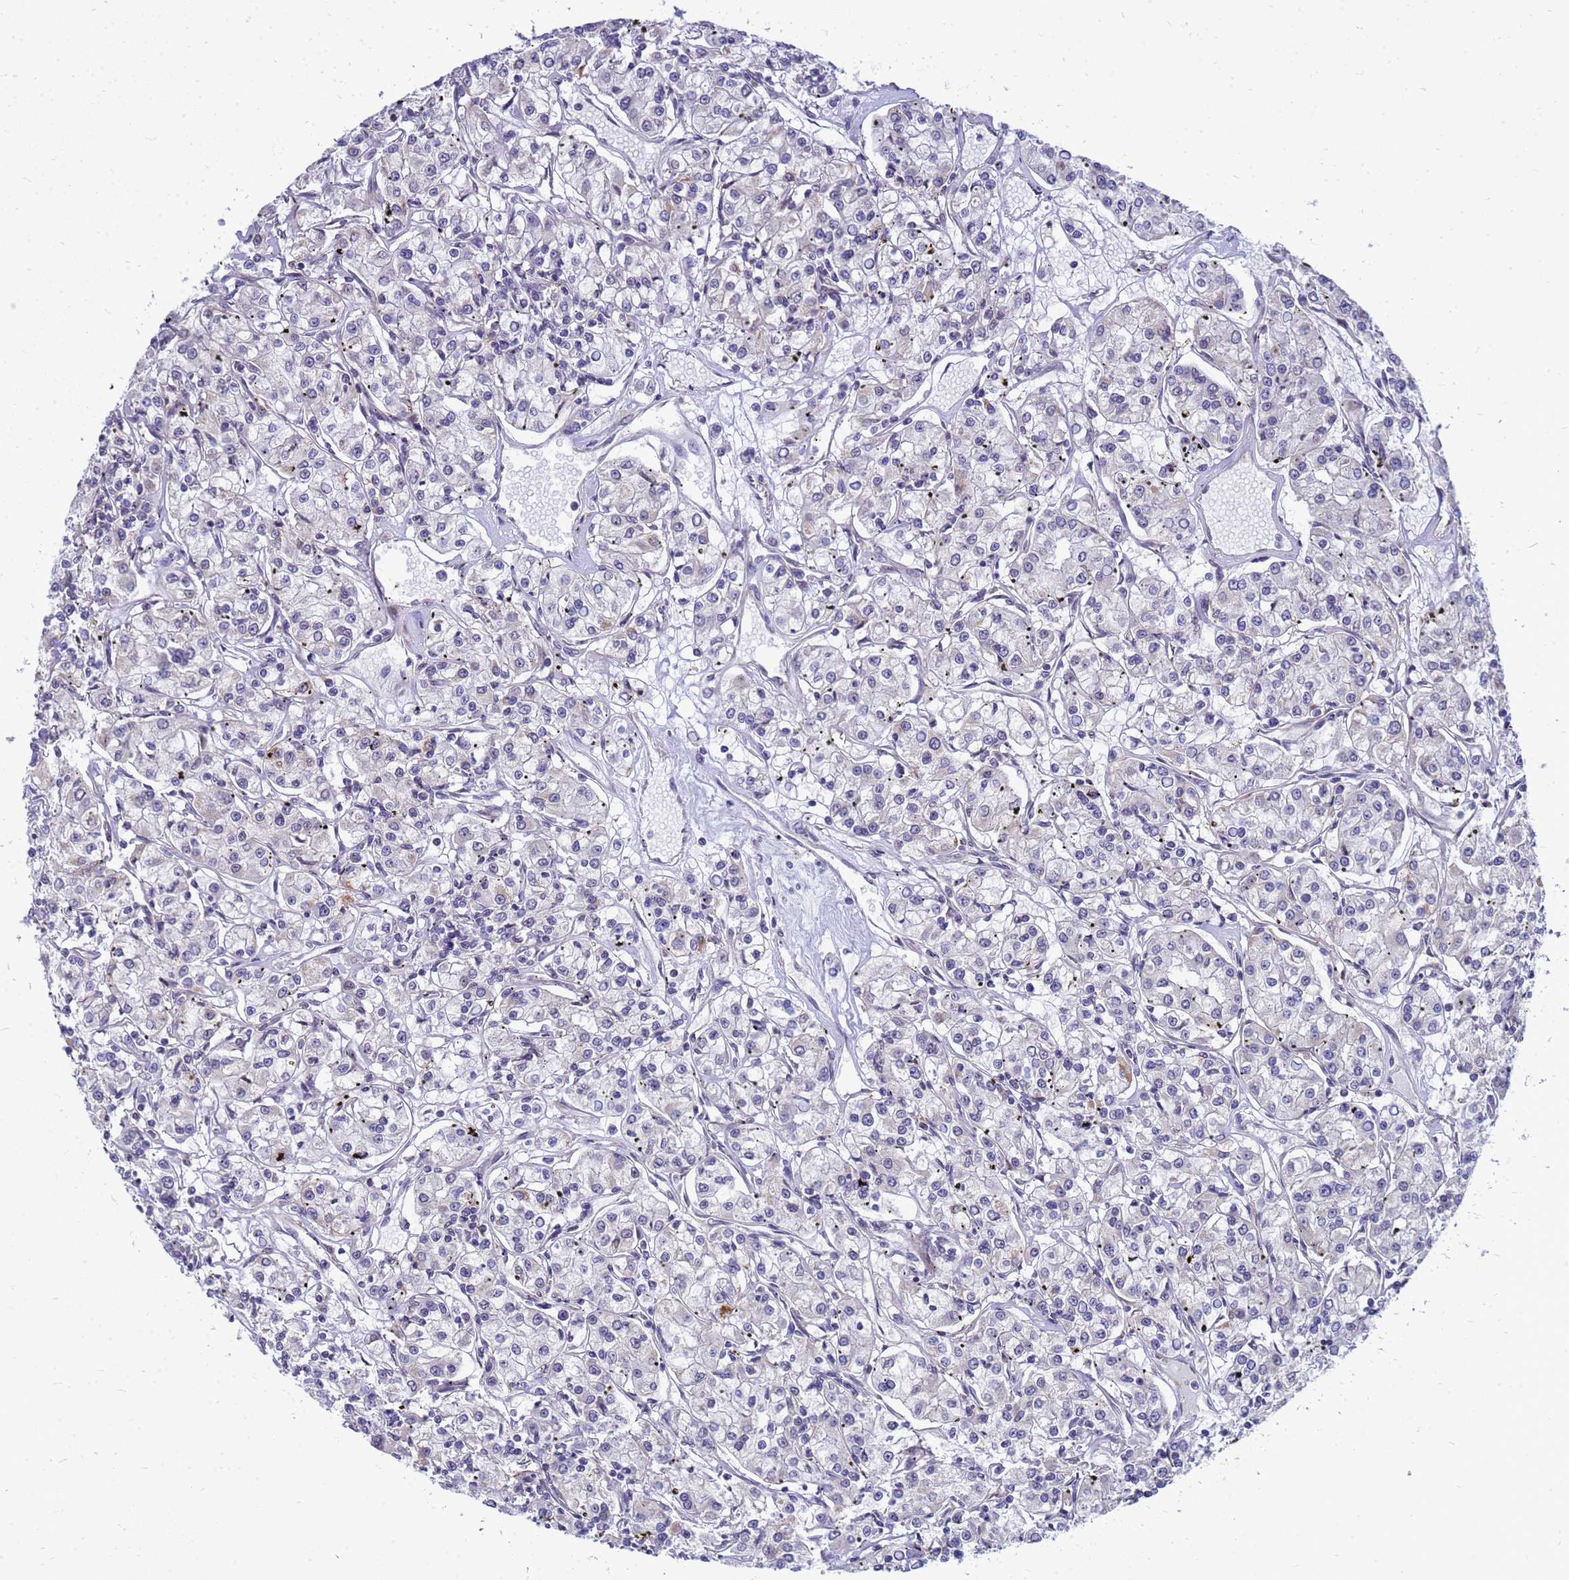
{"staining": {"intensity": "negative", "quantity": "none", "location": "none"}, "tissue": "renal cancer", "cell_type": "Tumor cells", "image_type": "cancer", "snomed": [{"axis": "morphology", "description": "Adenocarcinoma, NOS"}, {"axis": "topography", "description": "Kidney"}], "caption": "DAB immunohistochemical staining of human renal adenocarcinoma displays no significant staining in tumor cells. (DAB (3,3'-diaminobenzidine) immunohistochemistry (IHC), high magnification).", "gene": "C12orf43", "patient": {"sex": "female", "age": 59}}